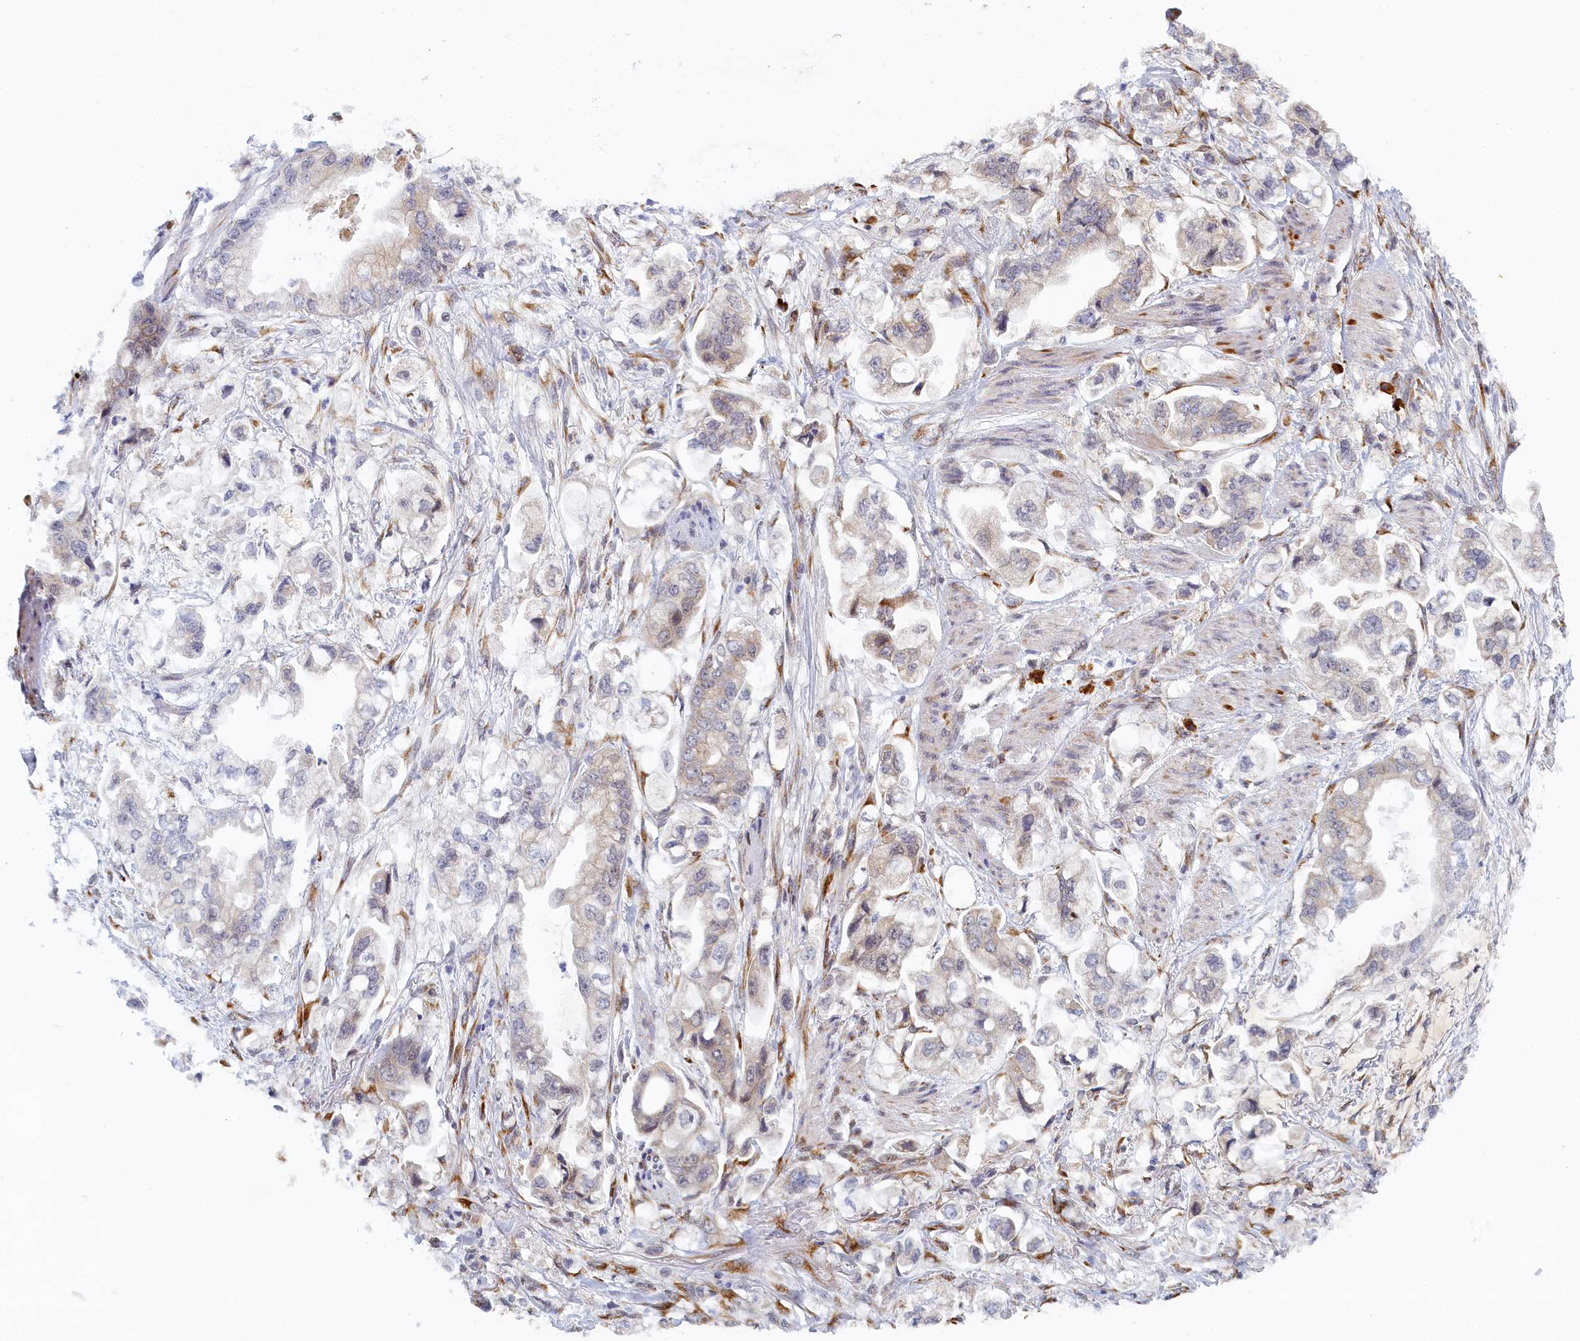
{"staining": {"intensity": "negative", "quantity": "none", "location": "none"}, "tissue": "stomach cancer", "cell_type": "Tumor cells", "image_type": "cancer", "snomed": [{"axis": "morphology", "description": "Adenocarcinoma, NOS"}, {"axis": "topography", "description": "Stomach"}], "caption": "IHC histopathology image of neoplastic tissue: stomach adenocarcinoma stained with DAB displays no significant protein expression in tumor cells.", "gene": "DNAJC17", "patient": {"sex": "male", "age": 62}}